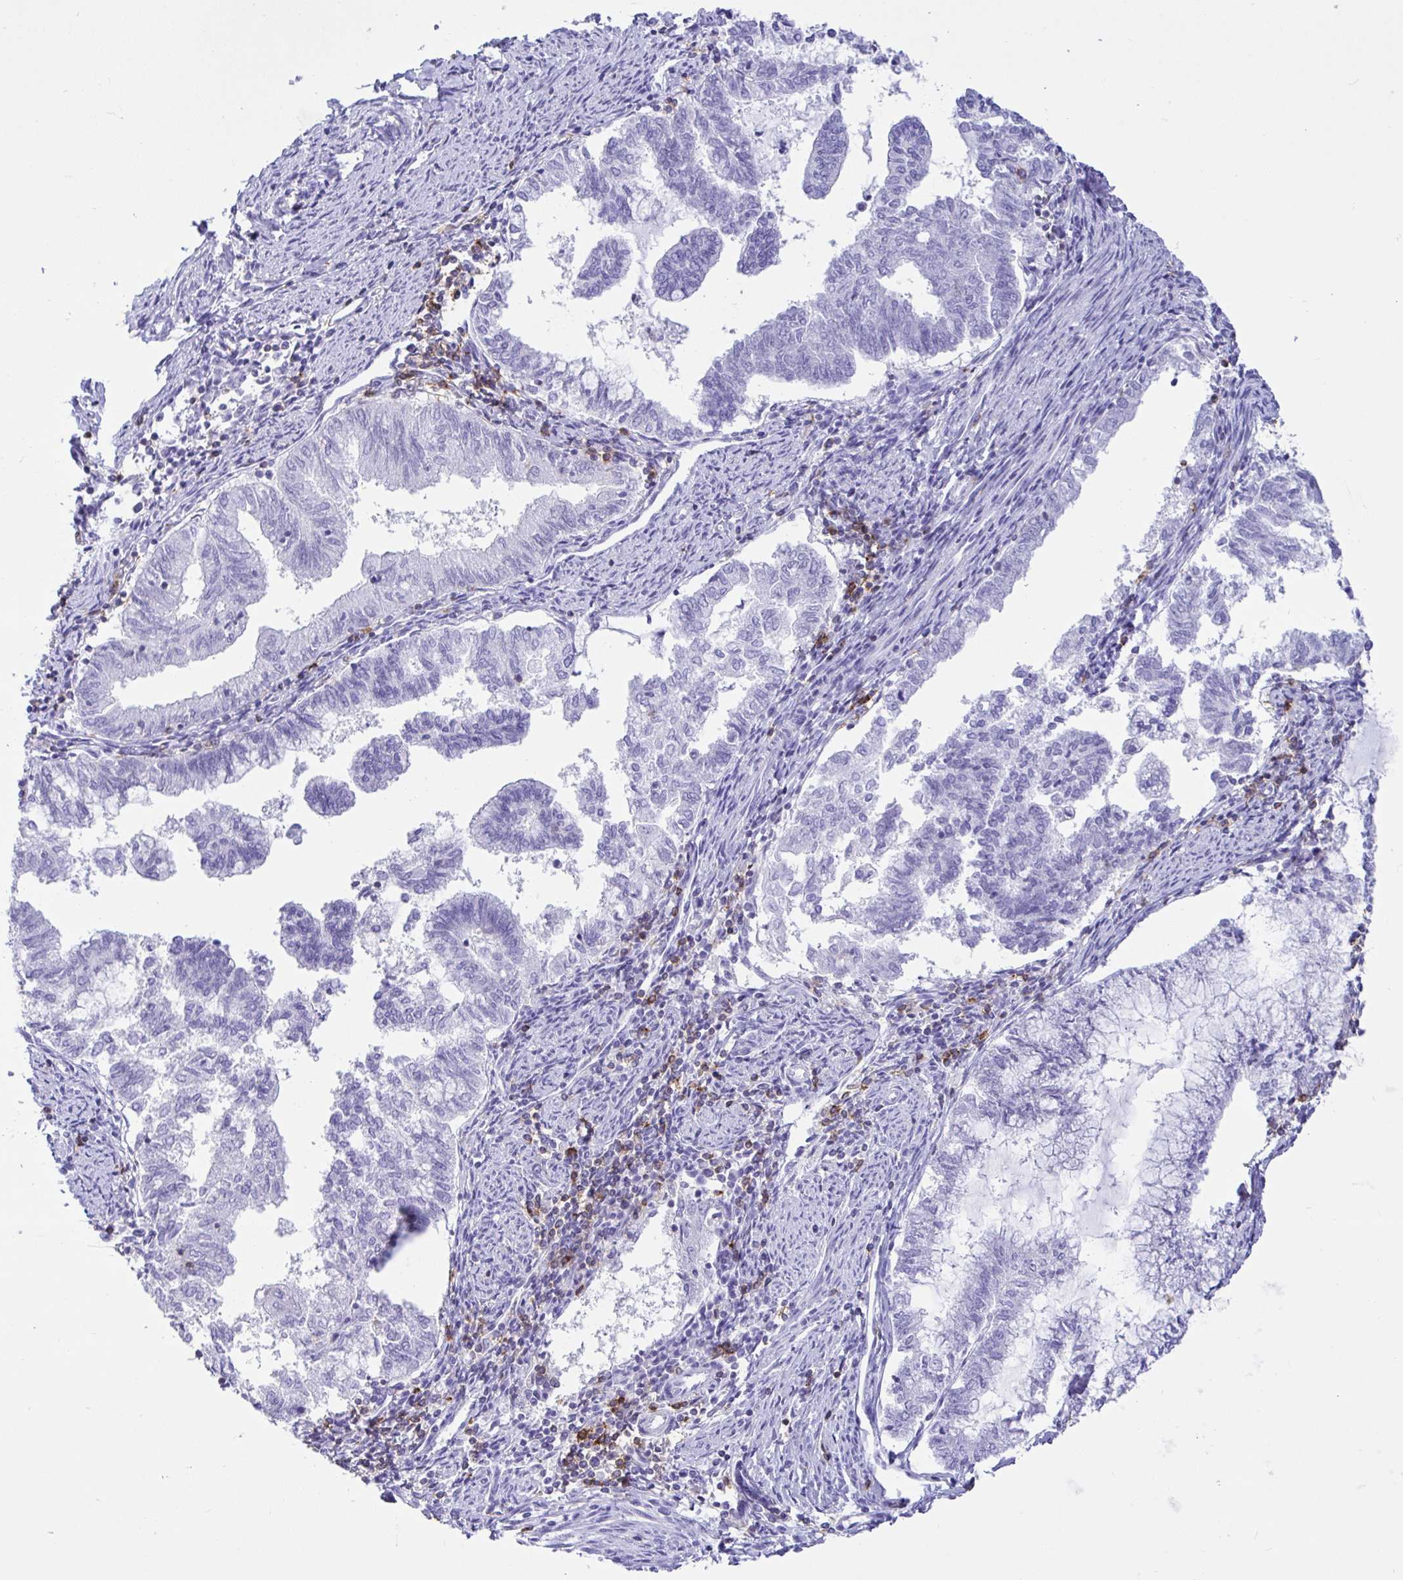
{"staining": {"intensity": "negative", "quantity": "none", "location": "none"}, "tissue": "endometrial cancer", "cell_type": "Tumor cells", "image_type": "cancer", "snomed": [{"axis": "morphology", "description": "Adenocarcinoma, NOS"}, {"axis": "topography", "description": "Endometrium"}], "caption": "A micrograph of endometrial cancer (adenocarcinoma) stained for a protein exhibits no brown staining in tumor cells.", "gene": "CD5", "patient": {"sex": "female", "age": 79}}